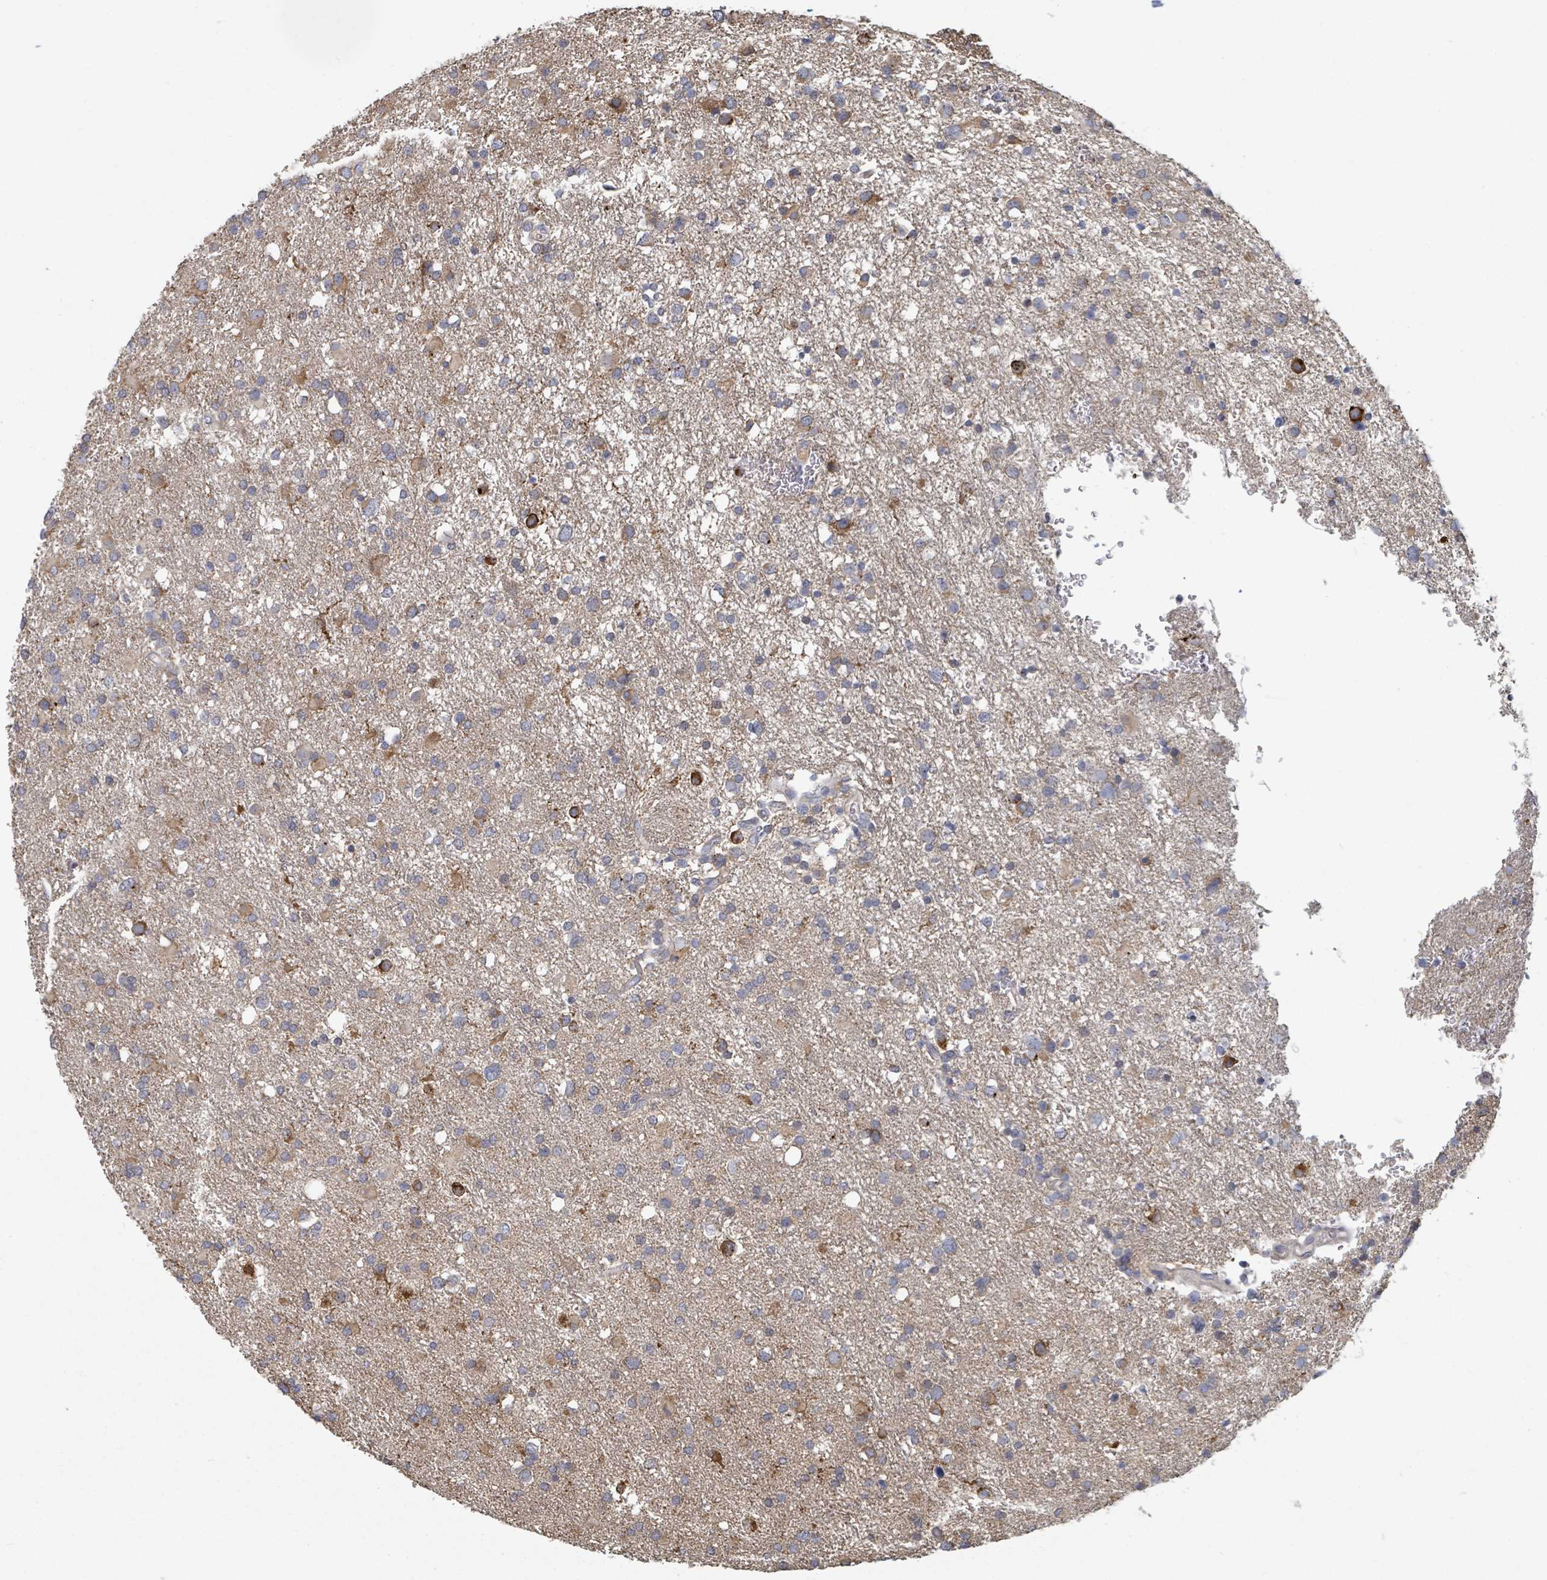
{"staining": {"intensity": "moderate", "quantity": "<25%", "location": "cytoplasmic/membranous"}, "tissue": "glioma", "cell_type": "Tumor cells", "image_type": "cancer", "snomed": [{"axis": "morphology", "description": "Glioma, malignant, Low grade"}, {"axis": "topography", "description": "Brain"}], "caption": "Immunohistochemical staining of low-grade glioma (malignant) reveals low levels of moderate cytoplasmic/membranous protein staining in approximately <25% of tumor cells.", "gene": "GABBR1", "patient": {"sex": "female", "age": 32}}